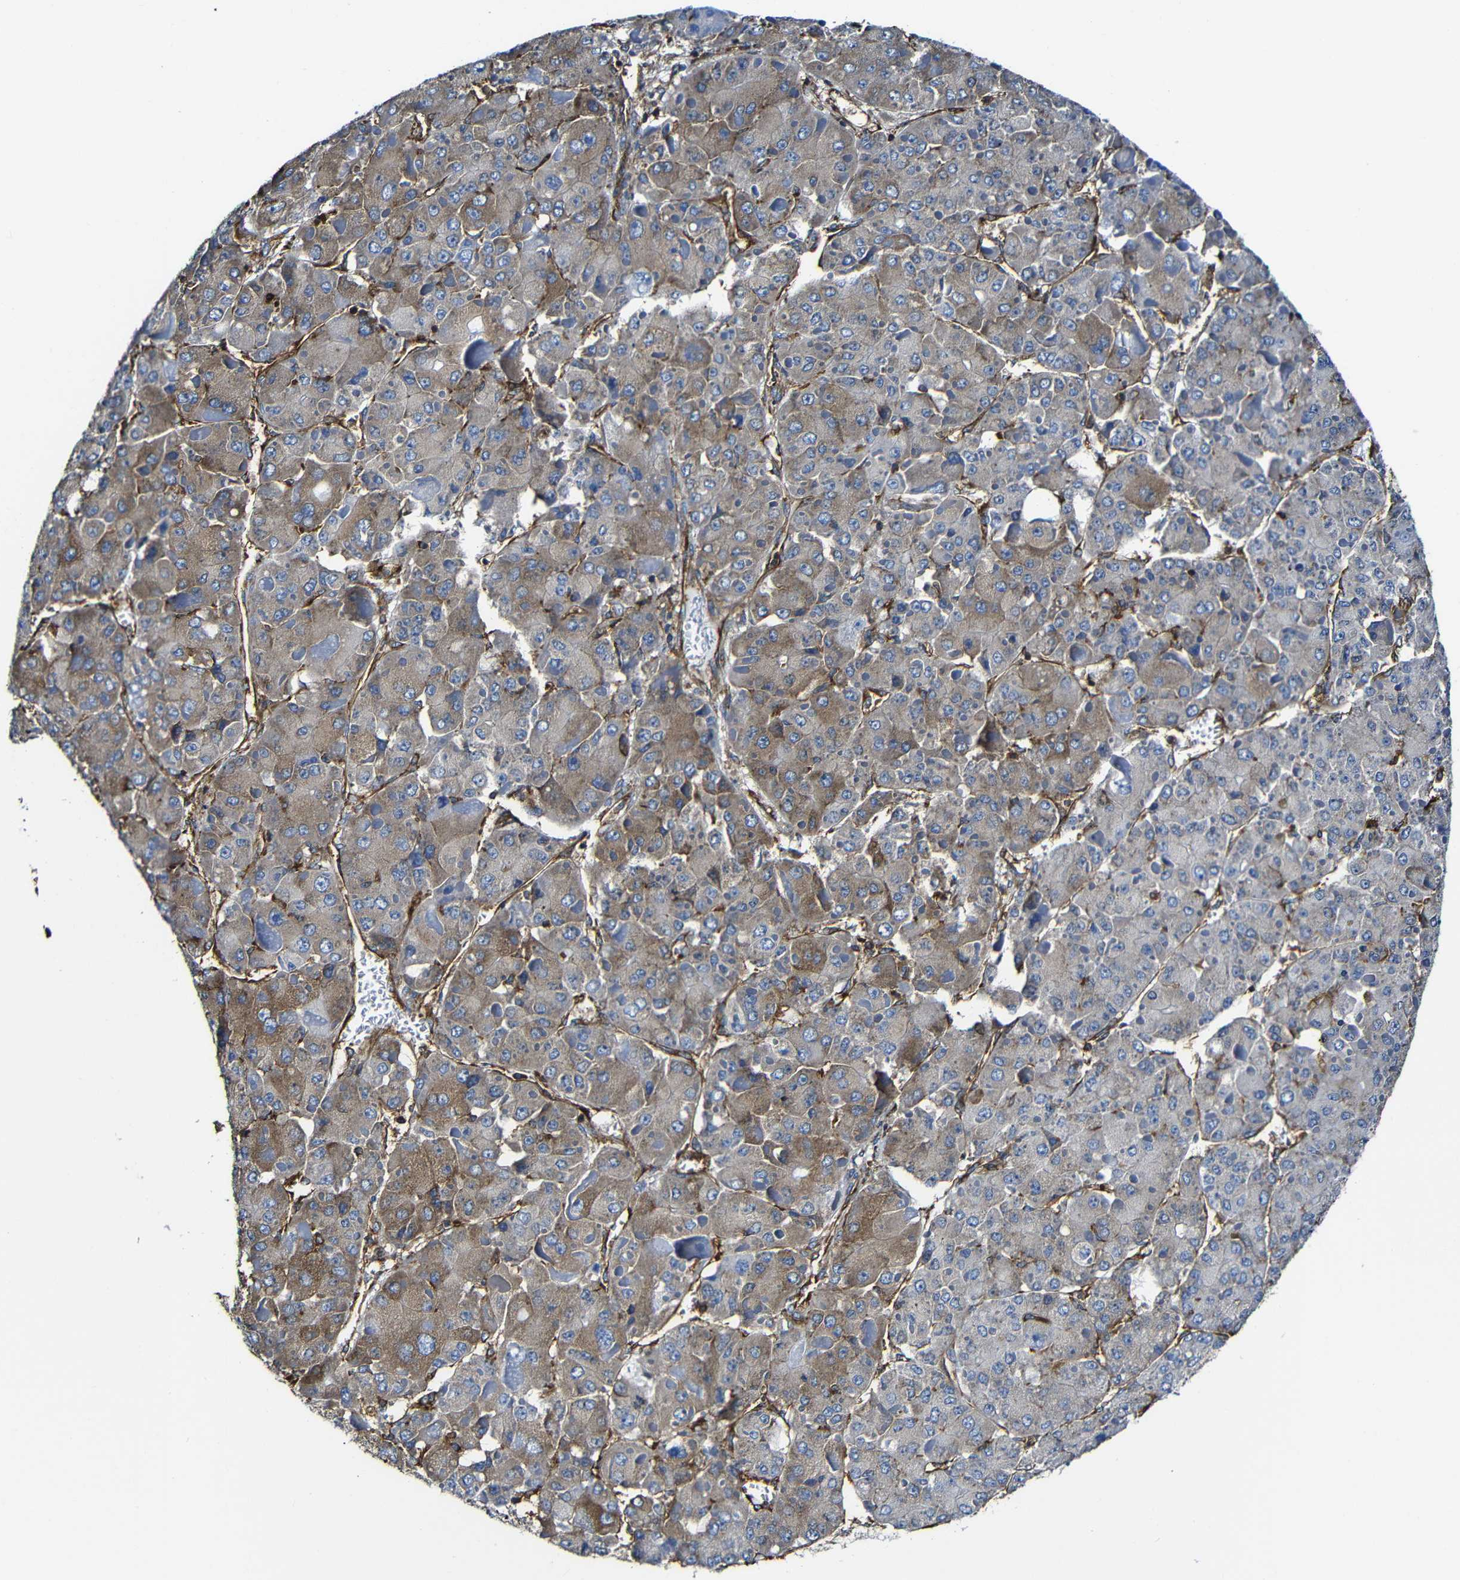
{"staining": {"intensity": "moderate", "quantity": ">75%", "location": "cytoplasmic/membranous"}, "tissue": "liver cancer", "cell_type": "Tumor cells", "image_type": "cancer", "snomed": [{"axis": "morphology", "description": "Carcinoma, Hepatocellular, NOS"}, {"axis": "topography", "description": "Liver"}], "caption": "The immunohistochemical stain highlights moderate cytoplasmic/membranous expression in tumor cells of liver cancer tissue. Nuclei are stained in blue.", "gene": "MSN", "patient": {"sex": "female", "age": 73}}